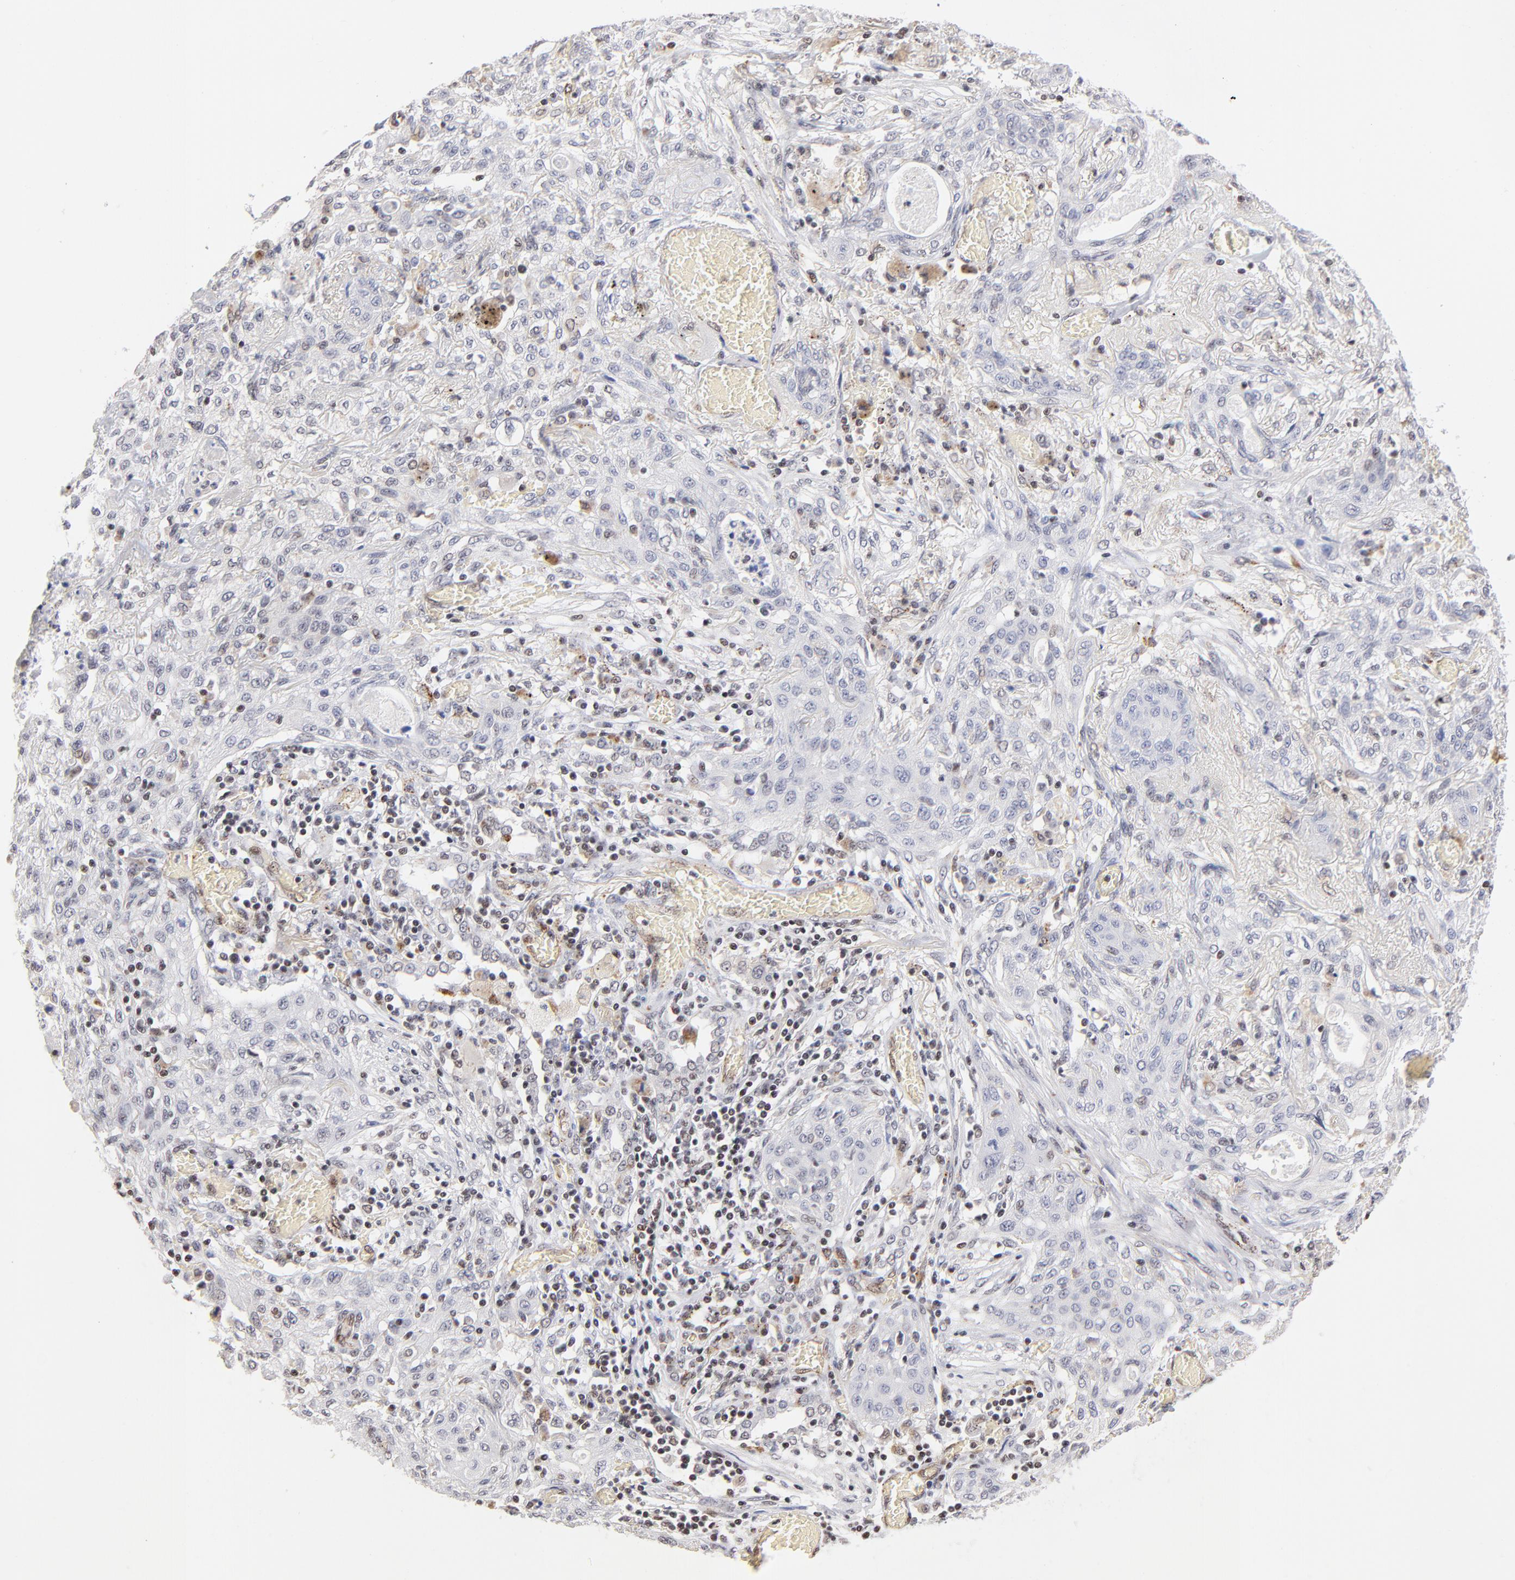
{"staining": {"intensity": "negative", "quantity": "none", "location": "none"}, "tissue": "lung cancer", "cell_type": "Tumor cells", "image_type": "cancer", "snomed": [{"axis": "morphology", "description": "Squamous cell carcinoma, NOS"}, {"axis": "topography", "description": "Lung"}], "caption": "Immunohistochemistry micrograph of neoplastic tissue: lung cancer stained with DAB reveals no significant protein expression in tumor cells.", "gene": "GABPA", "patient": {"sex": "female", "age": 47}}